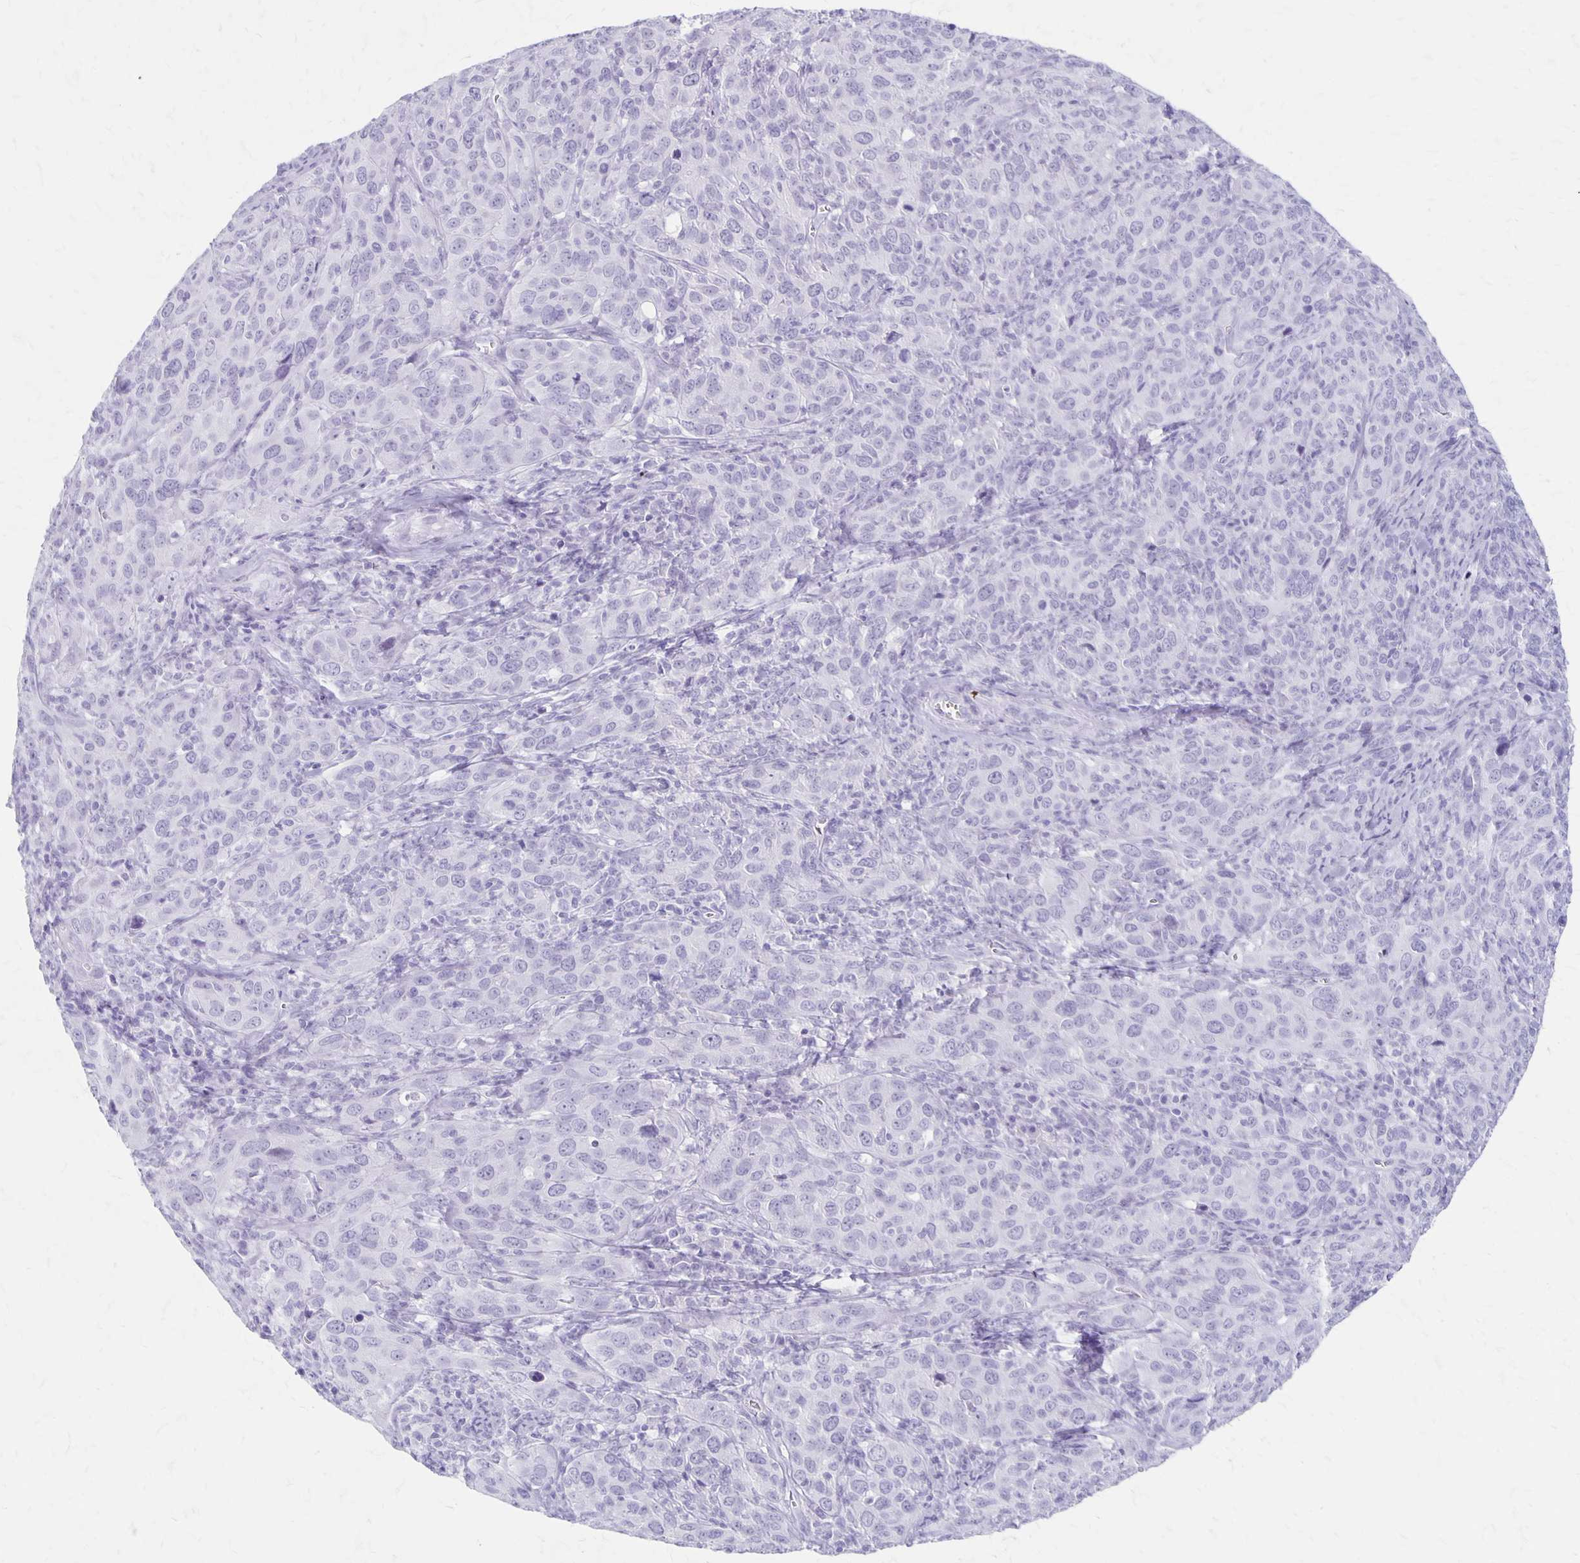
{"staining": {"intensity": "negative", "quantity": "none", "location": "none"}, "tissue": "cervical cancer", "cell_type": "Tumor cells", "image_type": "cancer", "snomed": [{"axis": "morphology", "description": "Normal tissue, NOS"}, {"axis": "morphology", "description": "Squamous cell carcinoma, NOS"}, {"axis": "topography", "description": "Cervix"}], "caption": "Cervical squamous cell carcinoma was stained to show a protein in brown. There is no significant positivity in tumor cells.", "gene": "MAGEC2", "patient": {"sex": "female", "age": 51}}